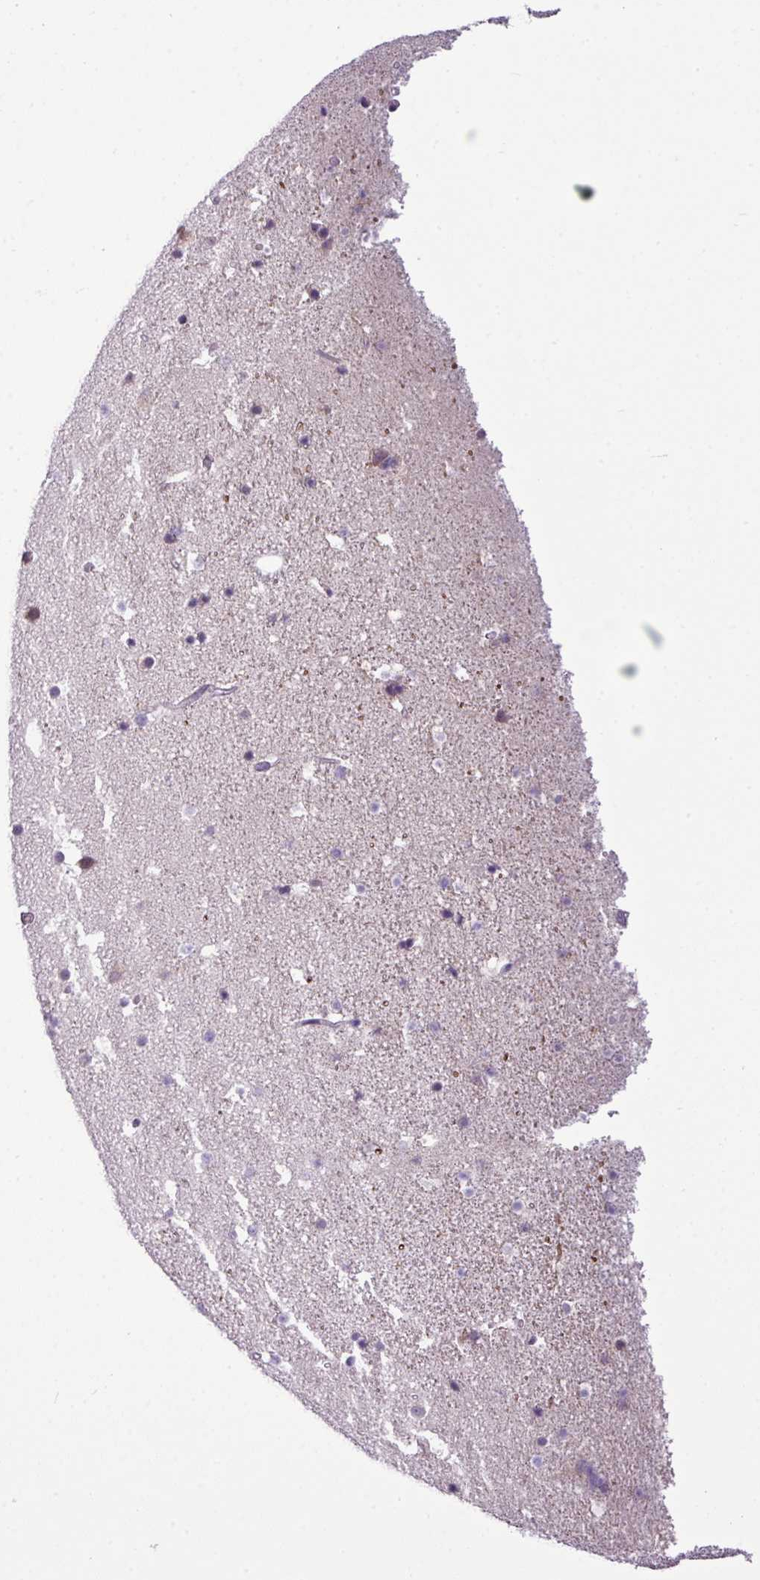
{"staining": {"intensity": "negative", "quantity": "none", "location": "none"}, "tissue": "hippocampus", "cell_type": "Glial cells", "image_type": "normal", "snomed": [{"axis": "morphology", "description": "Normal tissue, NOS"}, {"axis": "topography", "description": "Hippocampus"}], "caption": "IHC of benign hippocampus displays no positivity in glial cells. Brightfield microscopy of immunohistochemistry stained with DAB (3,3'-diaminobenzidine) (brown) and hematoxylin (blue), captured at high magnification.", "gene": "IL17A", "patient": {"sex": "male", "age": 37}}